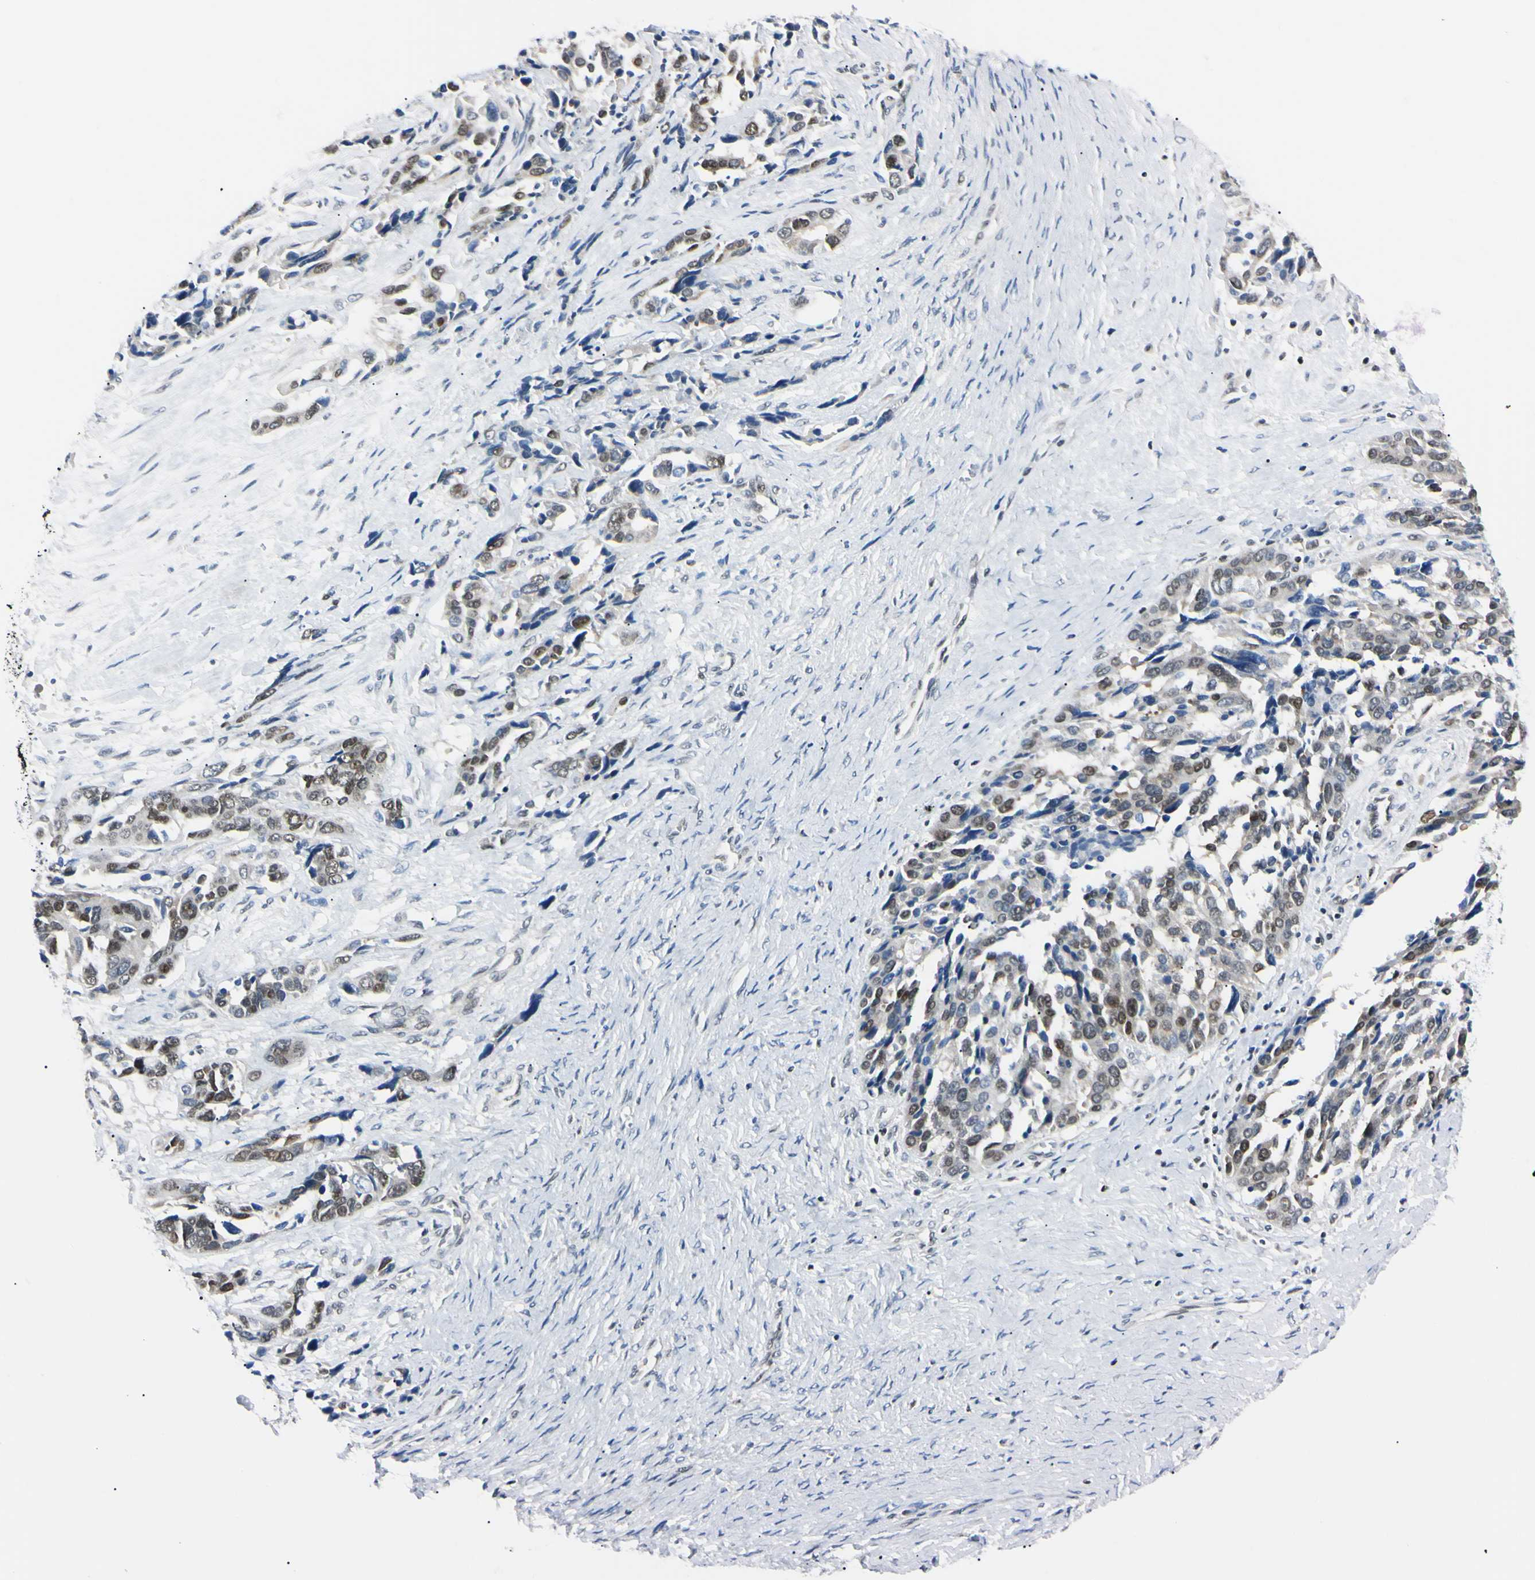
{"staining": {"intensity": "moderate", "quantity": "25%-75%", "location": "nuclear"}, "tissue": "ovarian cancer", "cell_type": "Tumor cells", "image_type": "cancer", "snomed": [{"axis": "morphology", "description": "Cystadenocarcinoma, serous, NOS"}, {"axis": "topography", "description": "Ovary"}], "caption": "Moderate nuclear protein positivity is seen in approximately 25%-75% of tumor cells in ovarian cancer.", "gene": "C1orf174", "patient": {"sex": "female", "age": 44}}